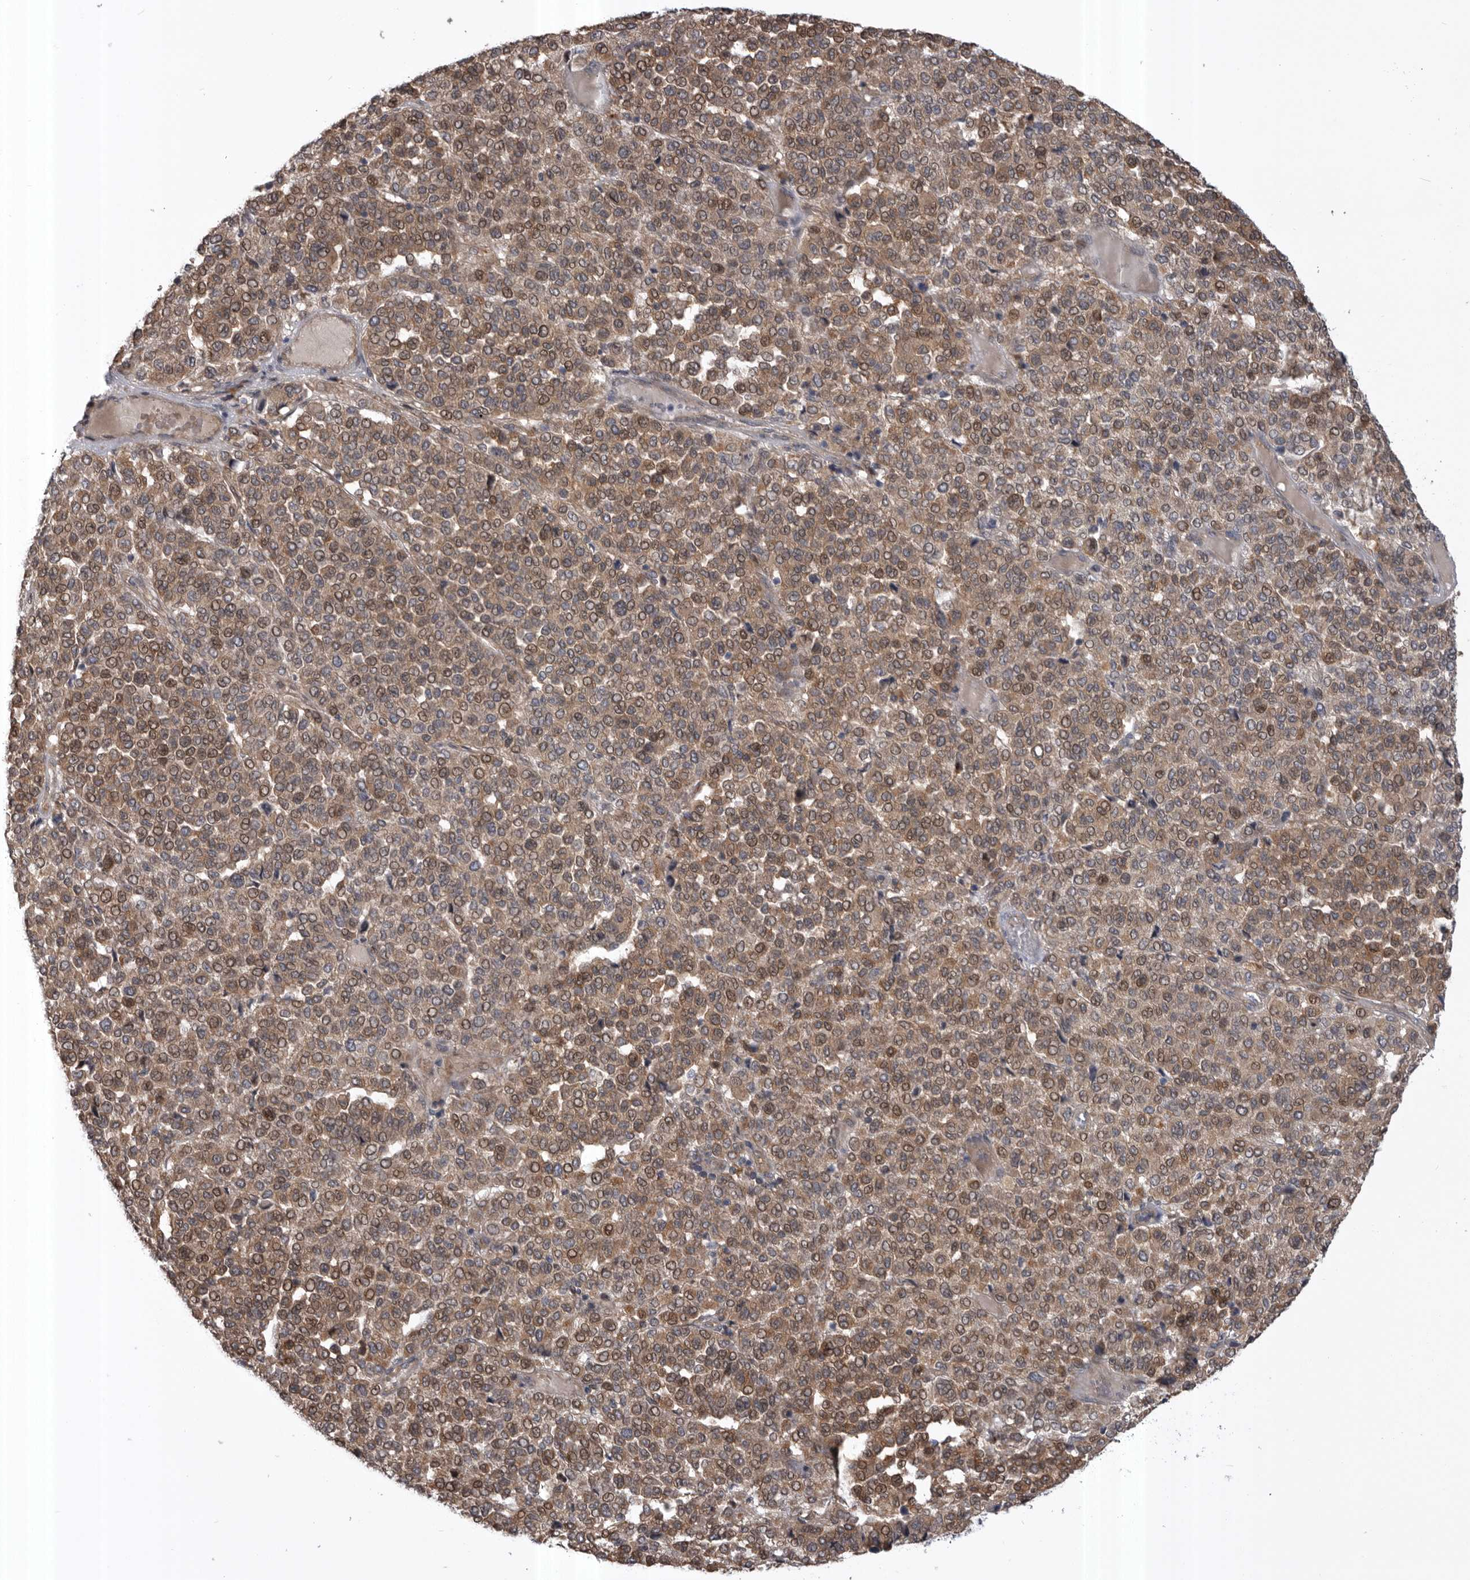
{"staining": {"intensity": "weak", "quantity": ">75%", "location": "cytoplasmic/membranous,nuclear"}, "tissue": "melanoma", "cell_type": "Tumor cells", "image_type": "cancer", "snomed": [{"axis": "morphology", "description": "Malignant melanoma, Metastatic site"}, {"axis": "topography", "description": "Pancreas"}], "caption": "Weak cytoplasmic/membranous and nuclear expression is identified in about >75% of tumor cells in melanoma.", "gene": "RAB3GAP2", "patient": {"sex": "female", "age": 30}}